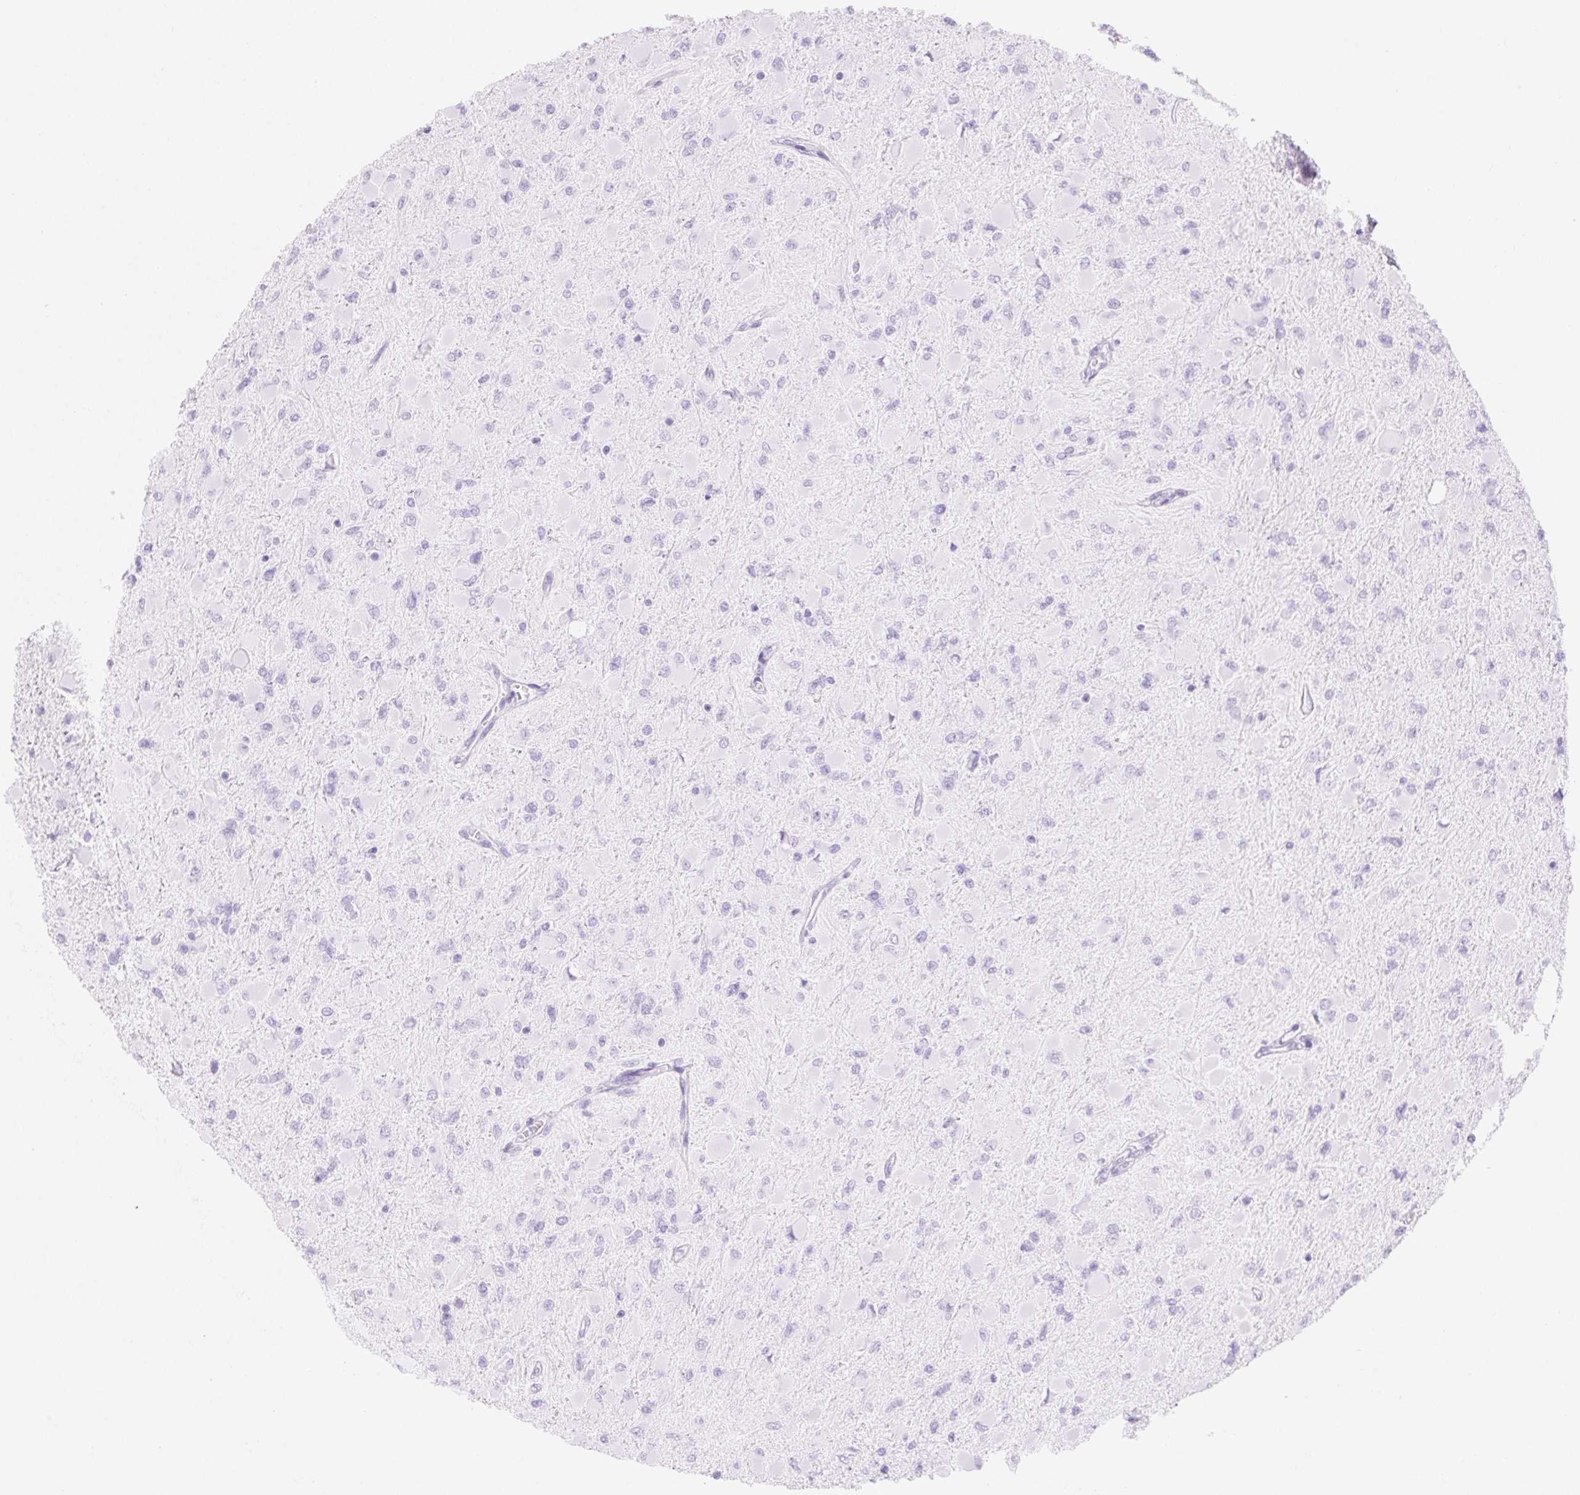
{"staining": {"intensity": "negative", "quantity": "none", "location": "none"}, "tissue": "glioma", "cell_type": "Tumor cells", "image_type": "cancer", "snomed": [{"axis": "morphology", "description": "Glioma, malignant, High grade"}, {"axis": "topography", "description": "Cerebral cortex"}], "caption": "Immunohistochemistry (IHC) histopathology image of neoplastic tissue: human glioma stained with DAB (3,3'-diaminobenzidine) reveals no significant protein staining in tumor cells.", "gene": "CLDN16", "patient": {"sex": "female", "age": 36}}